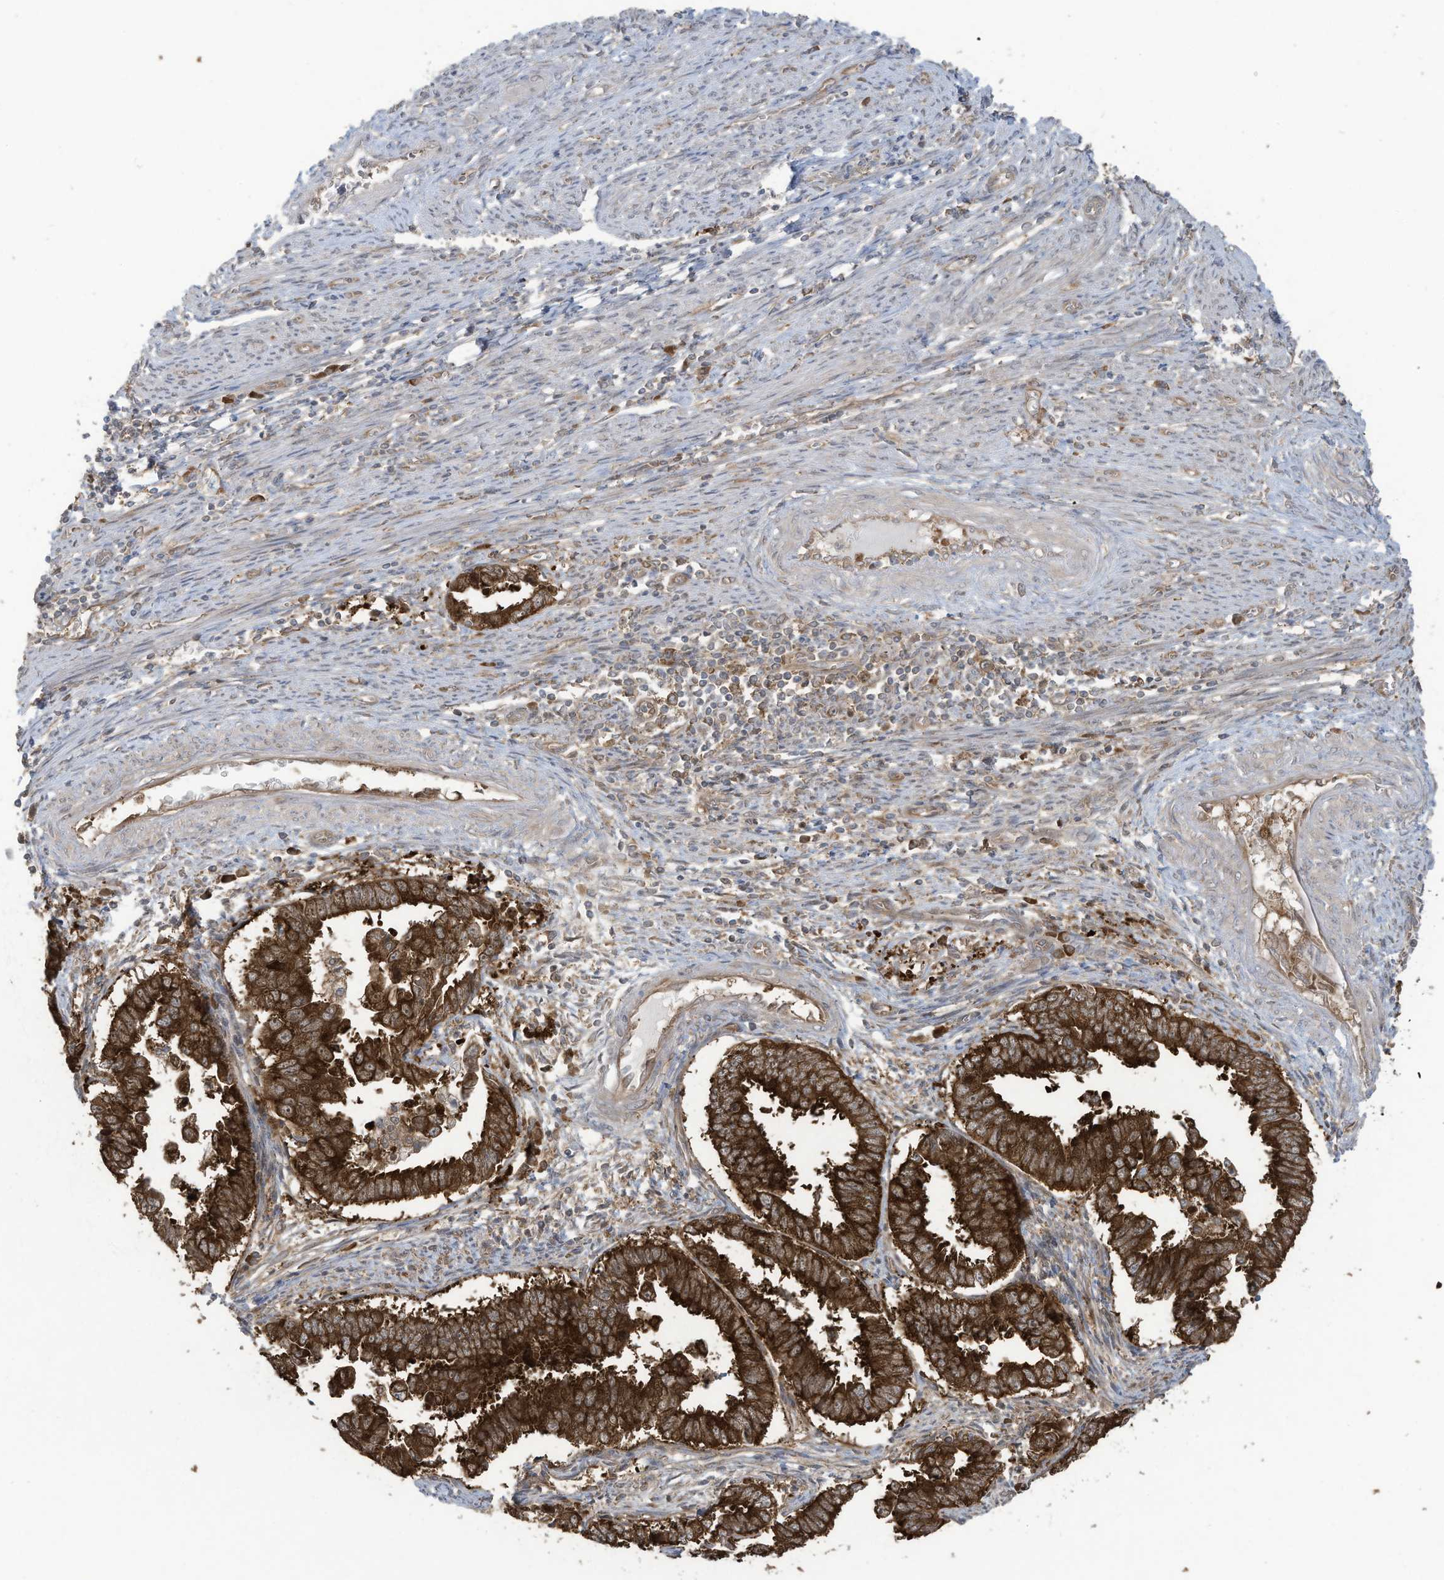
{"staining": {"intensity": "strong", "quantity": ">75%", "location": "cytoplasmic/membranous"}, "tissue": "endometrial cancer", "cell_type": "Tumor cells", "image_type": "cancer", "snomed": [{"axis": "morphology", "description": "Adenocarcinoma, NOS"}, {"axis": "topography", "description": "Endometrium"}], "caption": "Protein analysis of endometrial cancer (adenocarcinoma) tissue reveals strong cytoplasmic/membranous expression in approximately >75% of tumor cells.", "gene": "OLA1", "patient": {"sex": "female", "age": 75}}